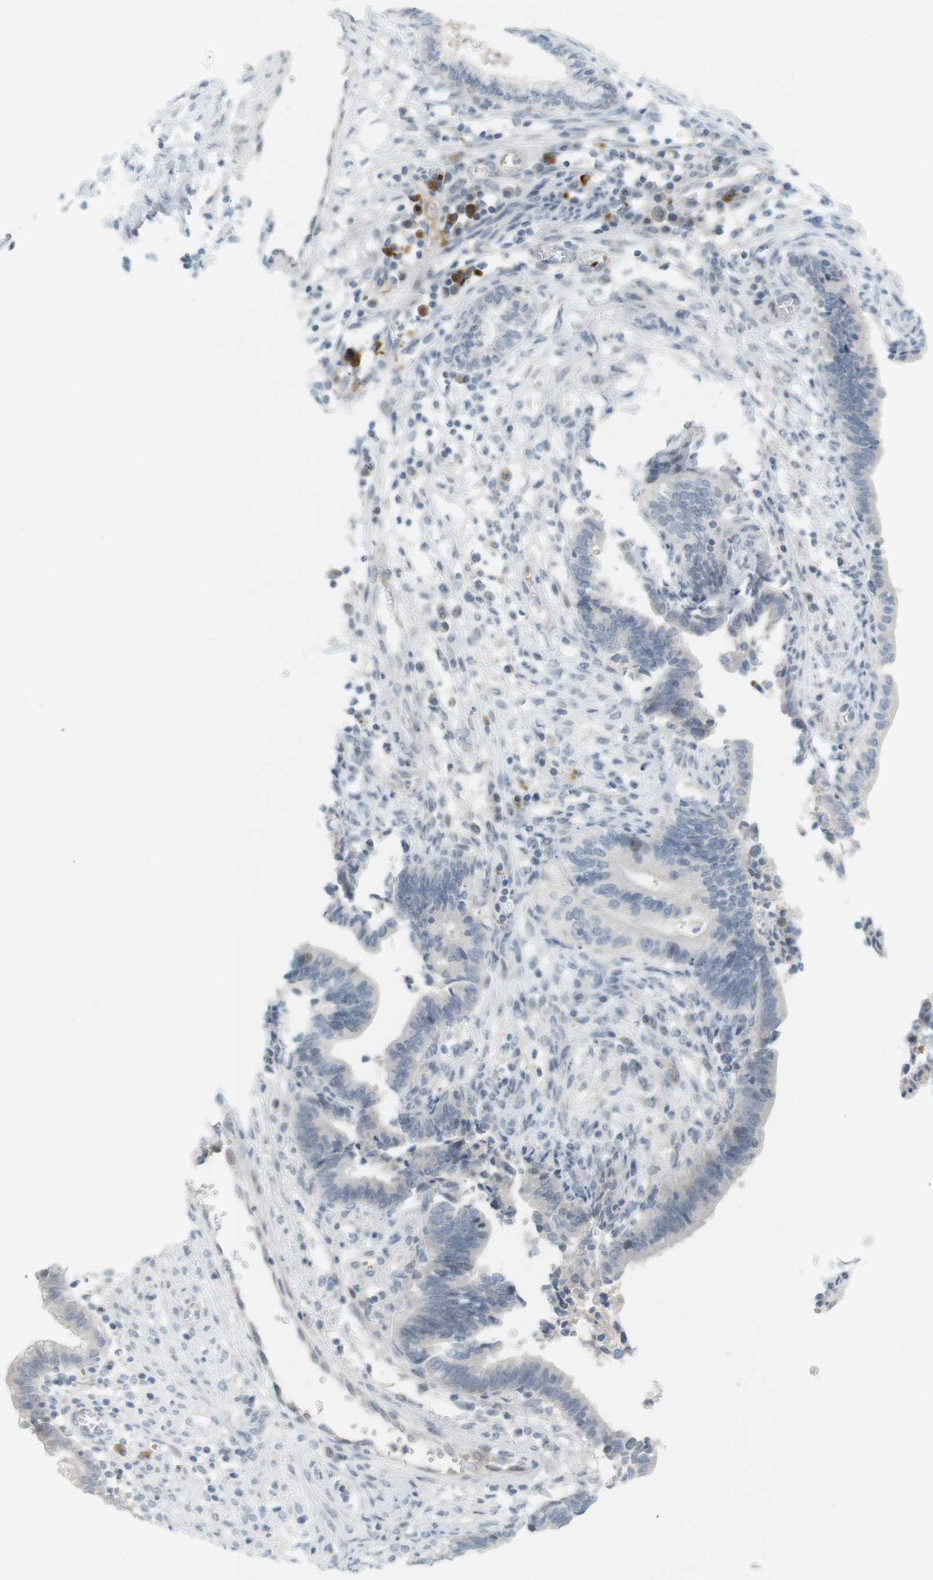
{"staining": {"intensity": "negative", "quantity": "none", "location": "none"}, "tissue": "cervical cancer", "cell_type": "Tumor cells", "image_type": "cancer", "snomed": [{"axis": "morphology", "description": "Adenocarcinoma, NOS"}, {"axis": "topography", "description": "Cervix"}], "caption": "Immunohistochemistry histopathology image of human cervical cancer (adenocarcinoma) stained for a protein (brown), which reveals no staining in tumor cells.", "gene": "DMC1", "patient": {"sex": "female", "age": 44}}